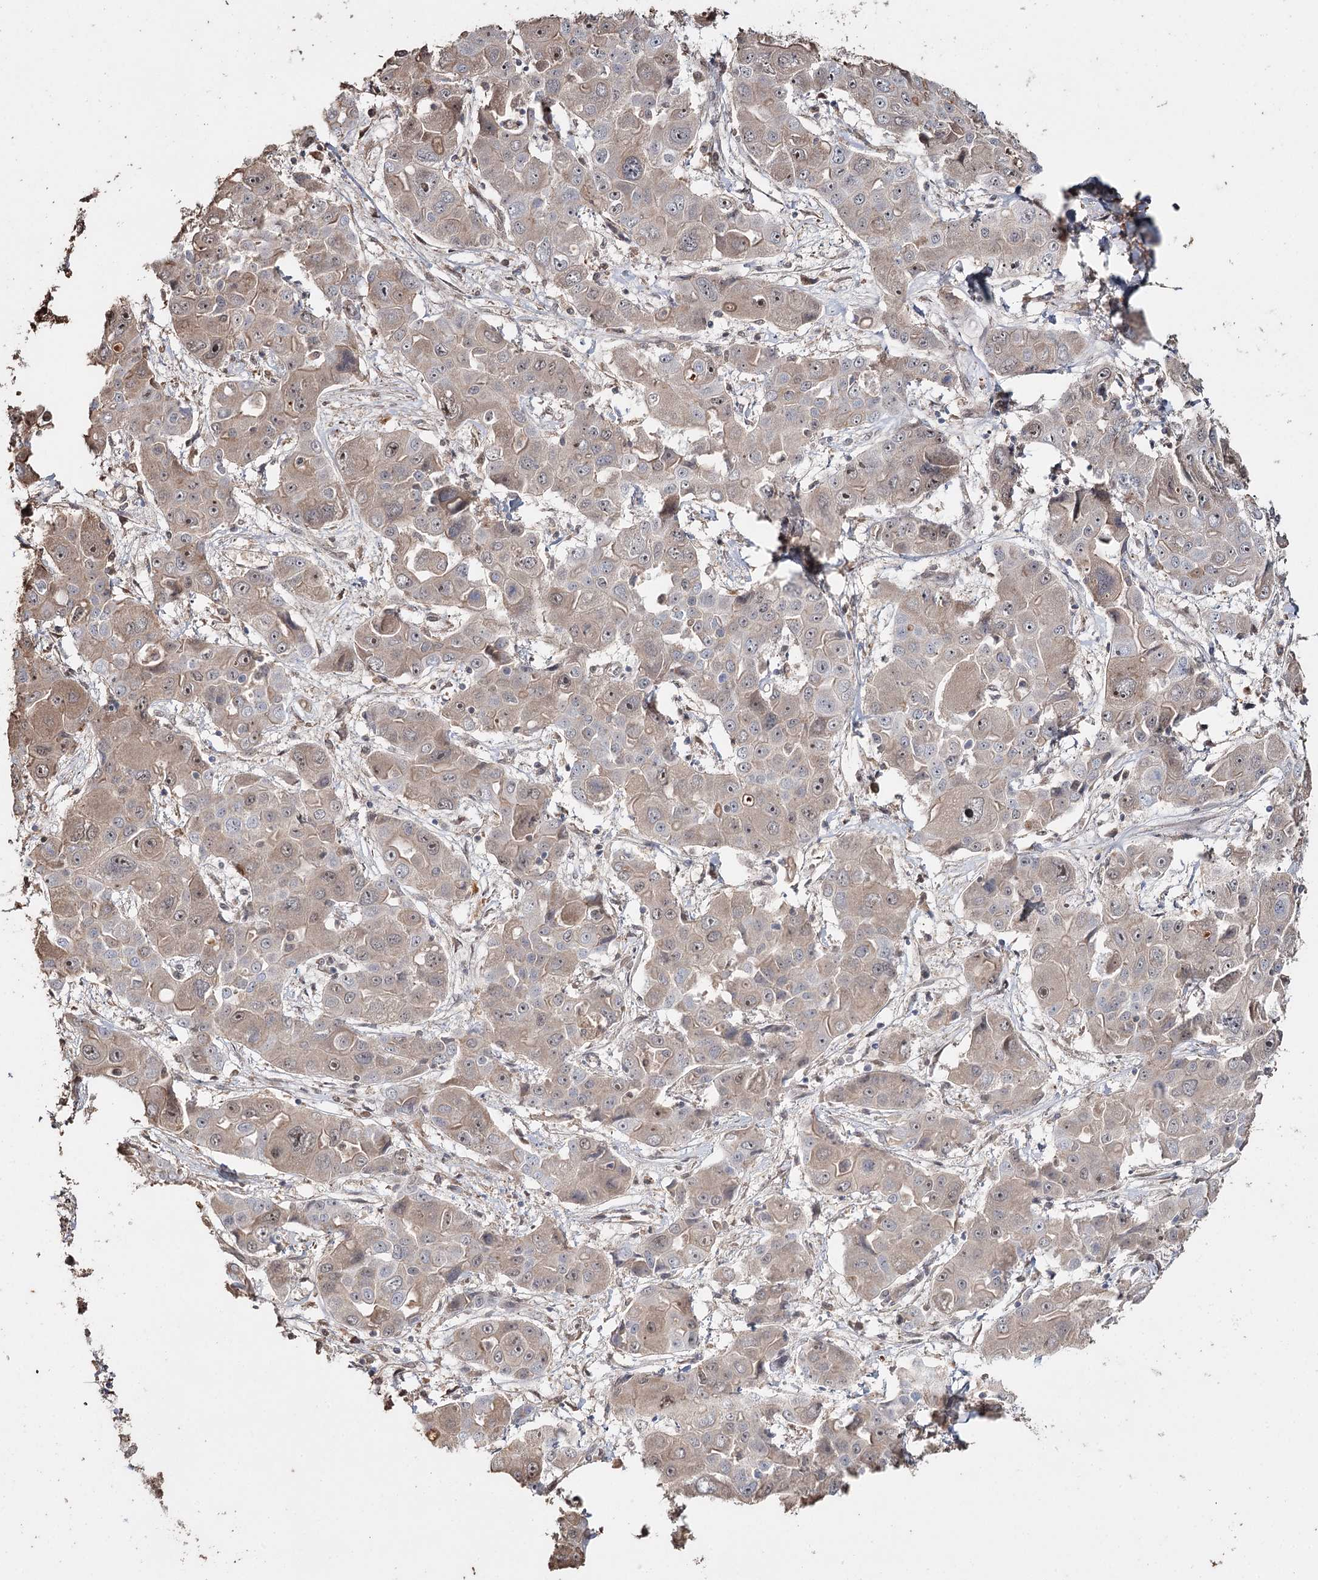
{"staining": {"intensity": "weak", "quantity": ">75%", "location": "cytoplasmic/membranous"}, "tissue": "liver cancer", "cell_type": "Tumor cells", "image_type": "cancer", "snomed": [{"axis": "morphology", "description": "Cholangiocarcinoma"}, {"axis": "topography", "description": "Liver"}], "caption": "High-power microscopy captured an IHC image of liver cholangiocarcinoma, revealing weak cytoplasmic/membranous positivity in approximately >75% of tumor cells.", "gene": "SYVN1", "patient": {"sex": "male", "age": 67}}